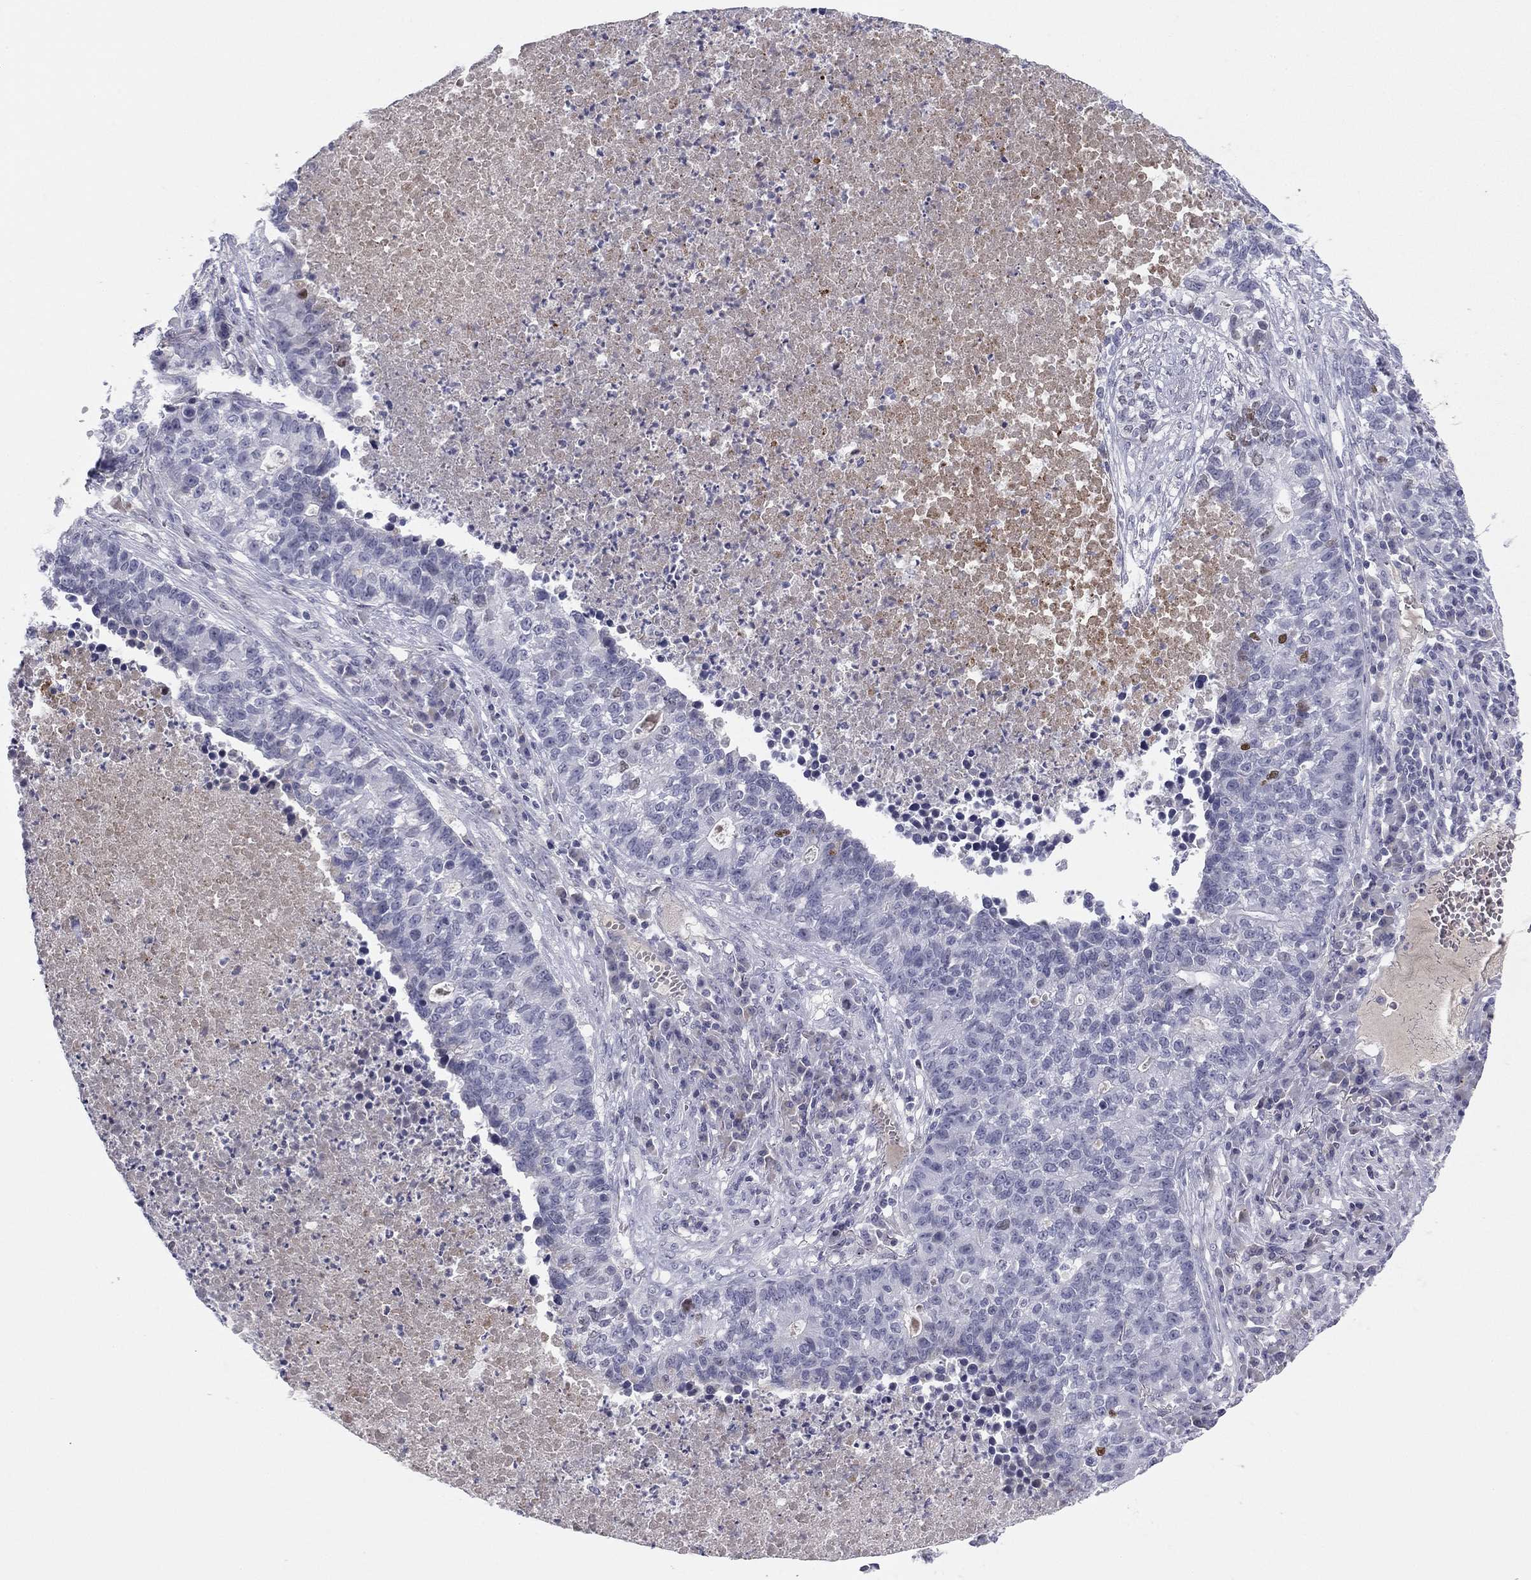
{"staining": {"intensity": "negative", "quantity": "none", "location": "none"}, "tissue": "lung cancer", "cell_type": "Tumor cells", "image_type": "cancer", "snomed": [{"axis": "morphology", "description": "Adenocarcinoma, NOS"}, {"axis": "topography", "description": "Lung"}], "caption": "An immunohistochemistry photomicrograph of lung cancer (adenocarcinoma) is shown. There is no staining in tumor cells of lung cancer (adenocarcinoma).", "gene": "TFAP2B", "patient": {"sex": "male", "age": 57}}